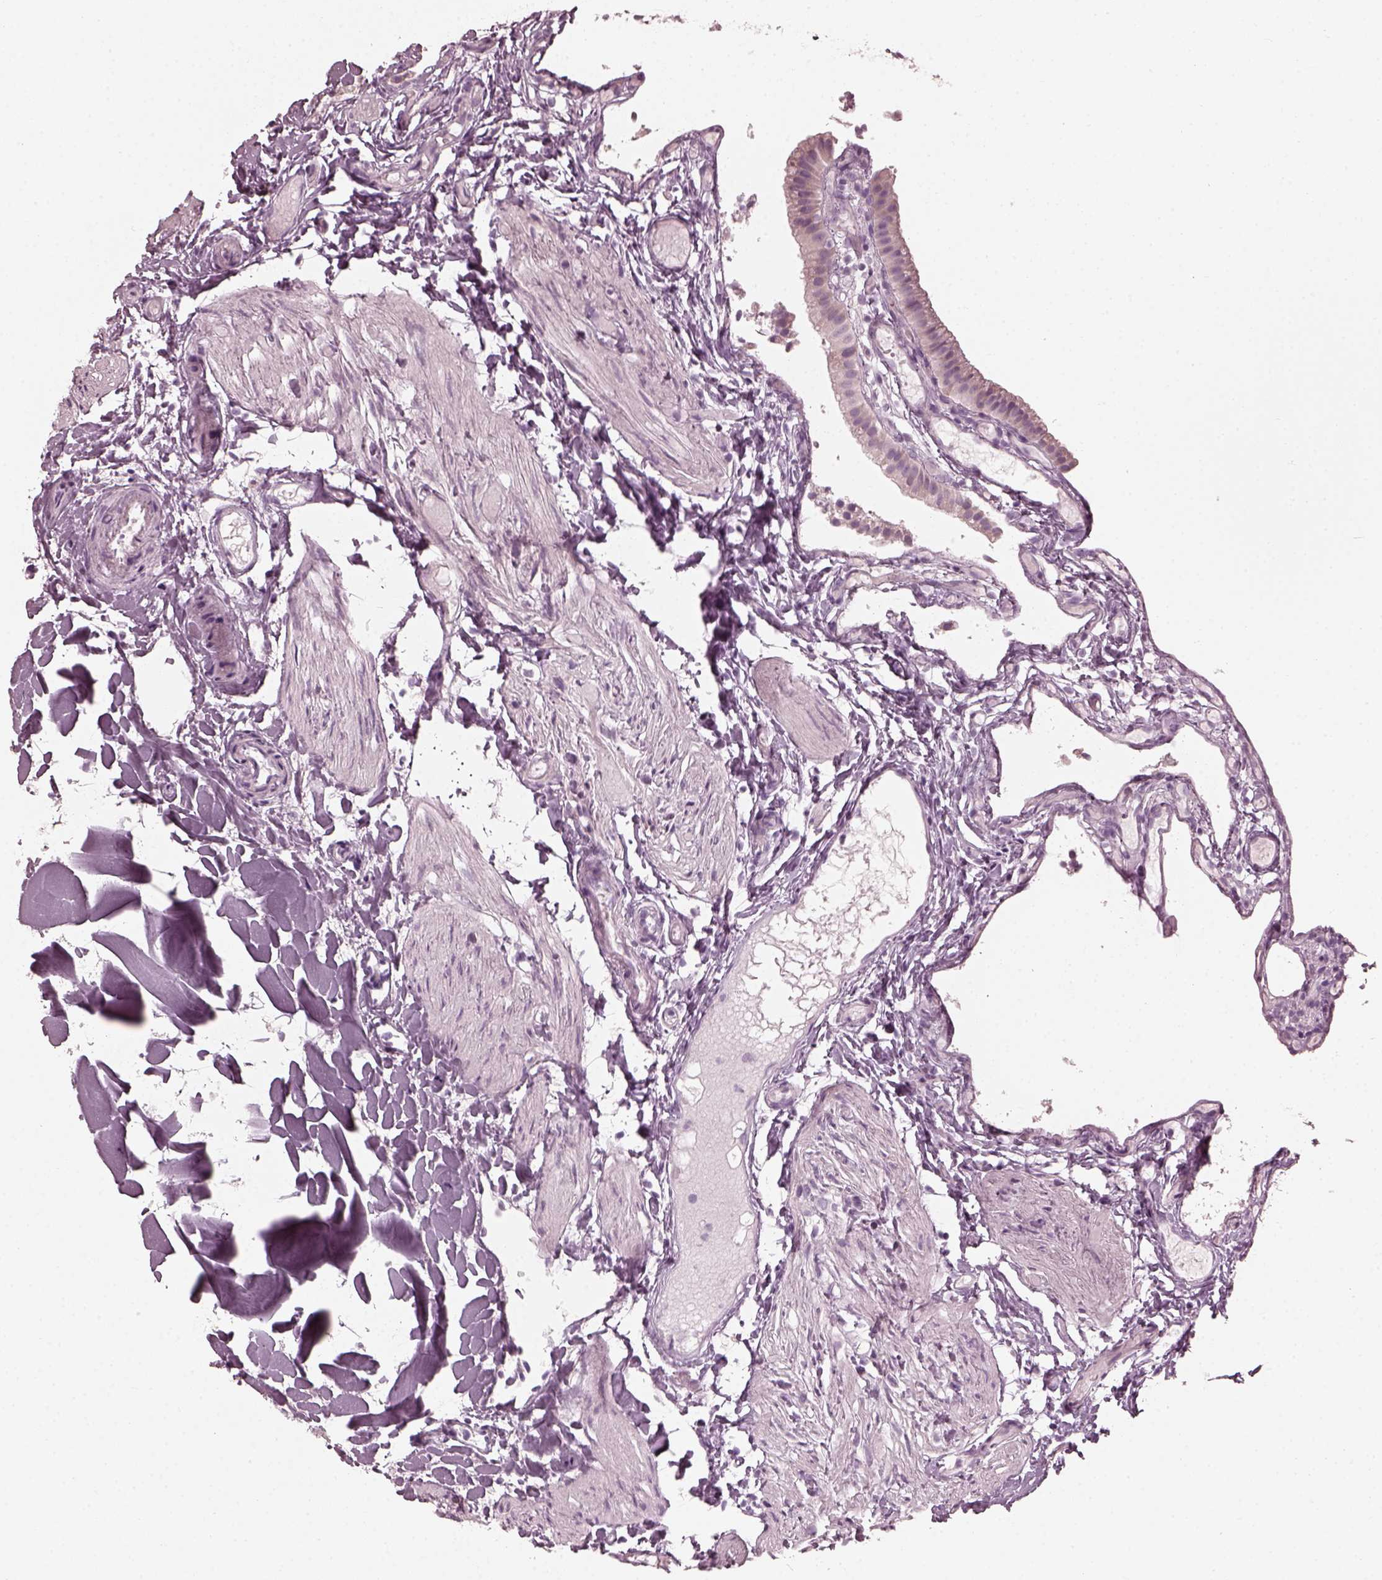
{"staining": {"intensity": "negative", "quantity": "none", "location": "none"}, "tissue": "gallbladder", "cell_type": "Glandular cells", "image_type": "normal", "snomed": [{"axis": "morphology", "description": "Normal tissue, NOS"}, {"axis": "topography", "description": "Gallbladder"}], "caption": "The image displays no staining of glandular cells in benign gallbladder. The staining is performed using DAB brown chromogen with nuclei counter-stained in using hematoxylin.", "gene": "SAXO2", "patient": {"sex": "female", "age": 47}}